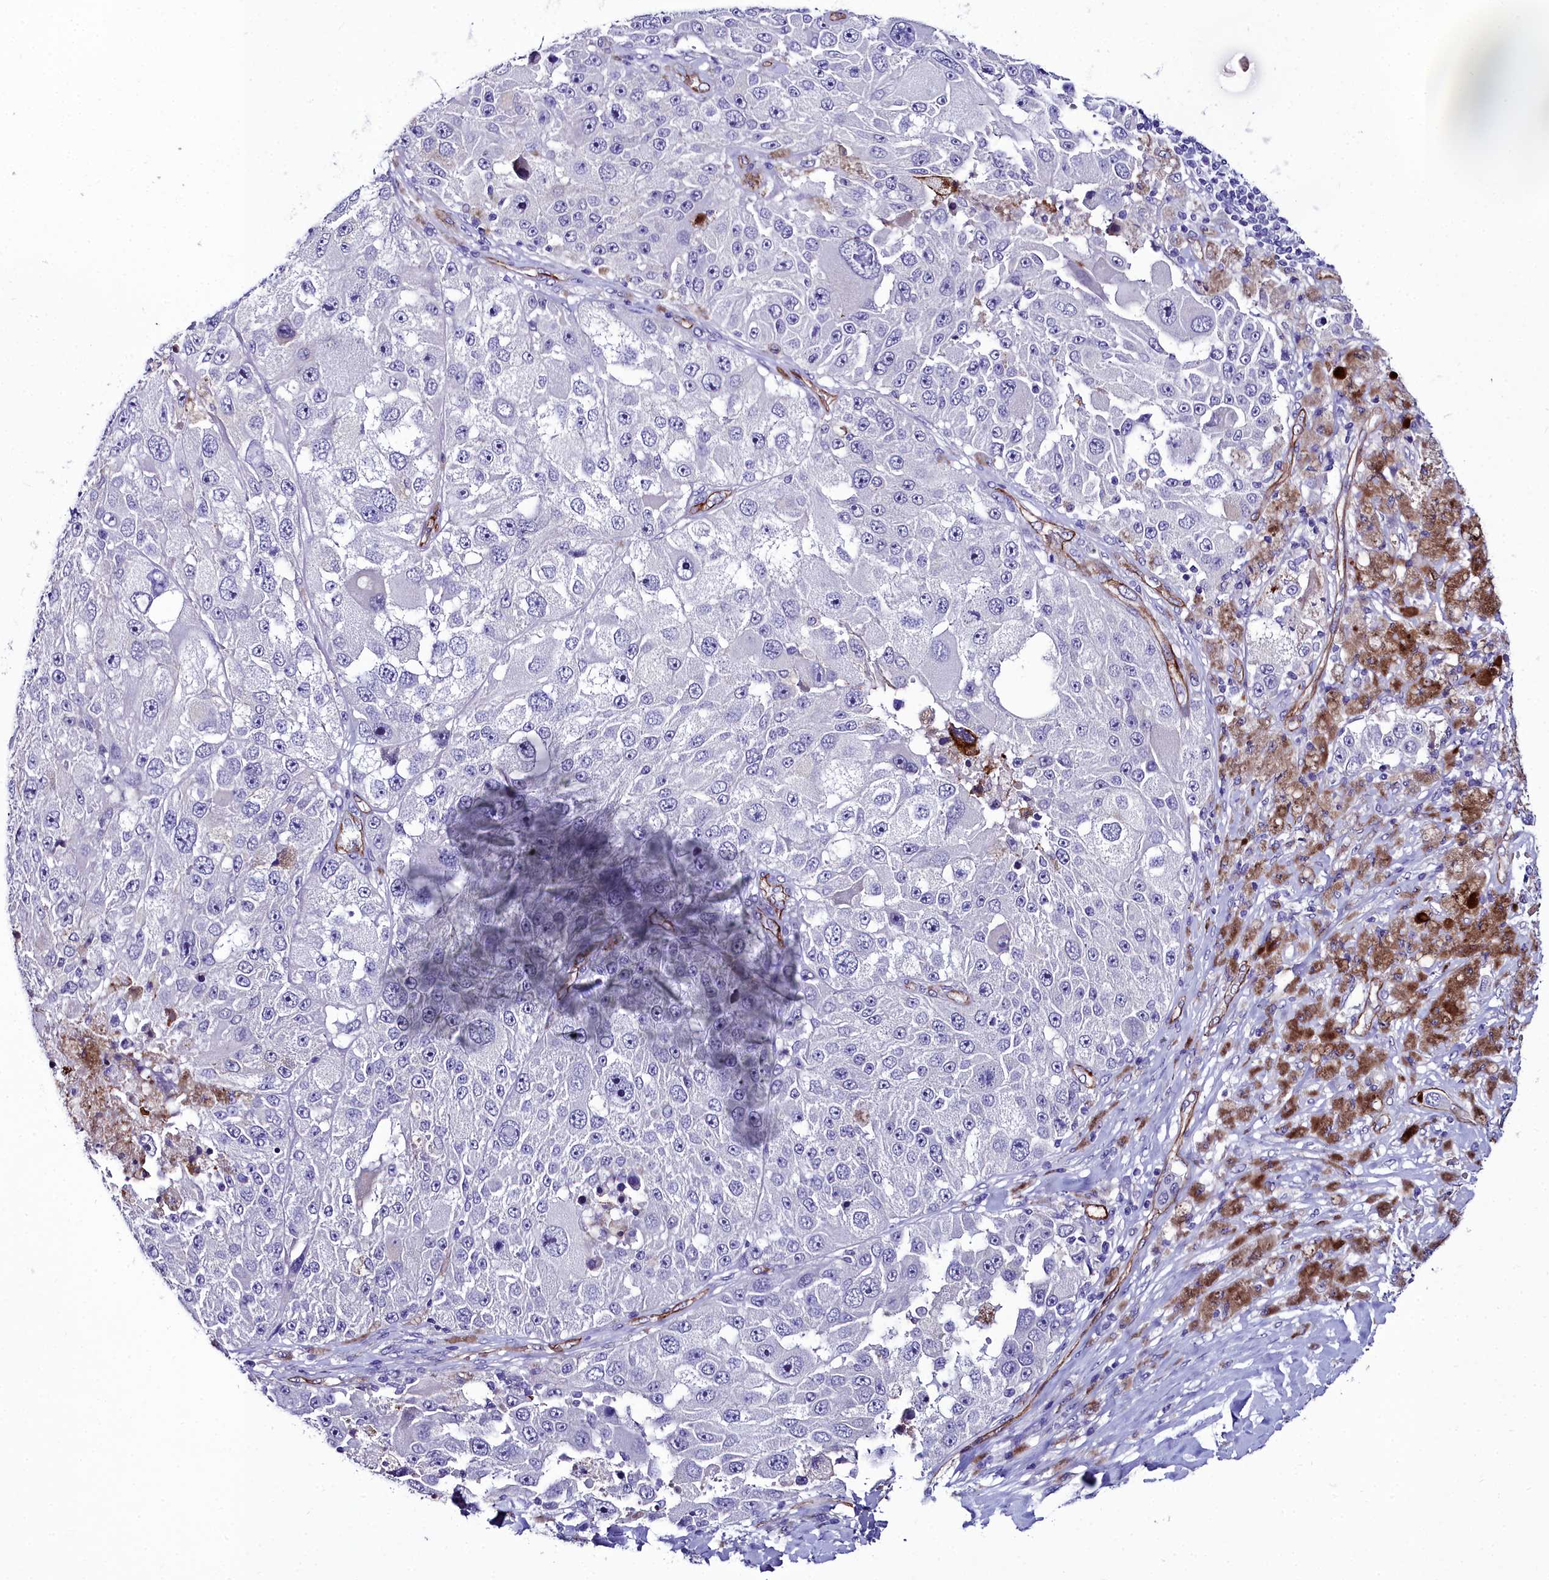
{"staining": {"intensity": "negative", "quantity": "none", "location": "none"}, "tissue": "melanoma", "cell_type": "Tumor cells", "image_type": "cancer", "snomed": [{"axis": "morphology", "description": "Malignant melanoma, Metastatic site"}, {"axis": "topography", "description": "Lymph node"}], "caption": "Immunohistochemical staining of malignant melanoma (metastatic site) exhibits no significant staining in tumor cells.", "gene": "CYP4F11", "patient": {"sex": "male", "age": 62}}